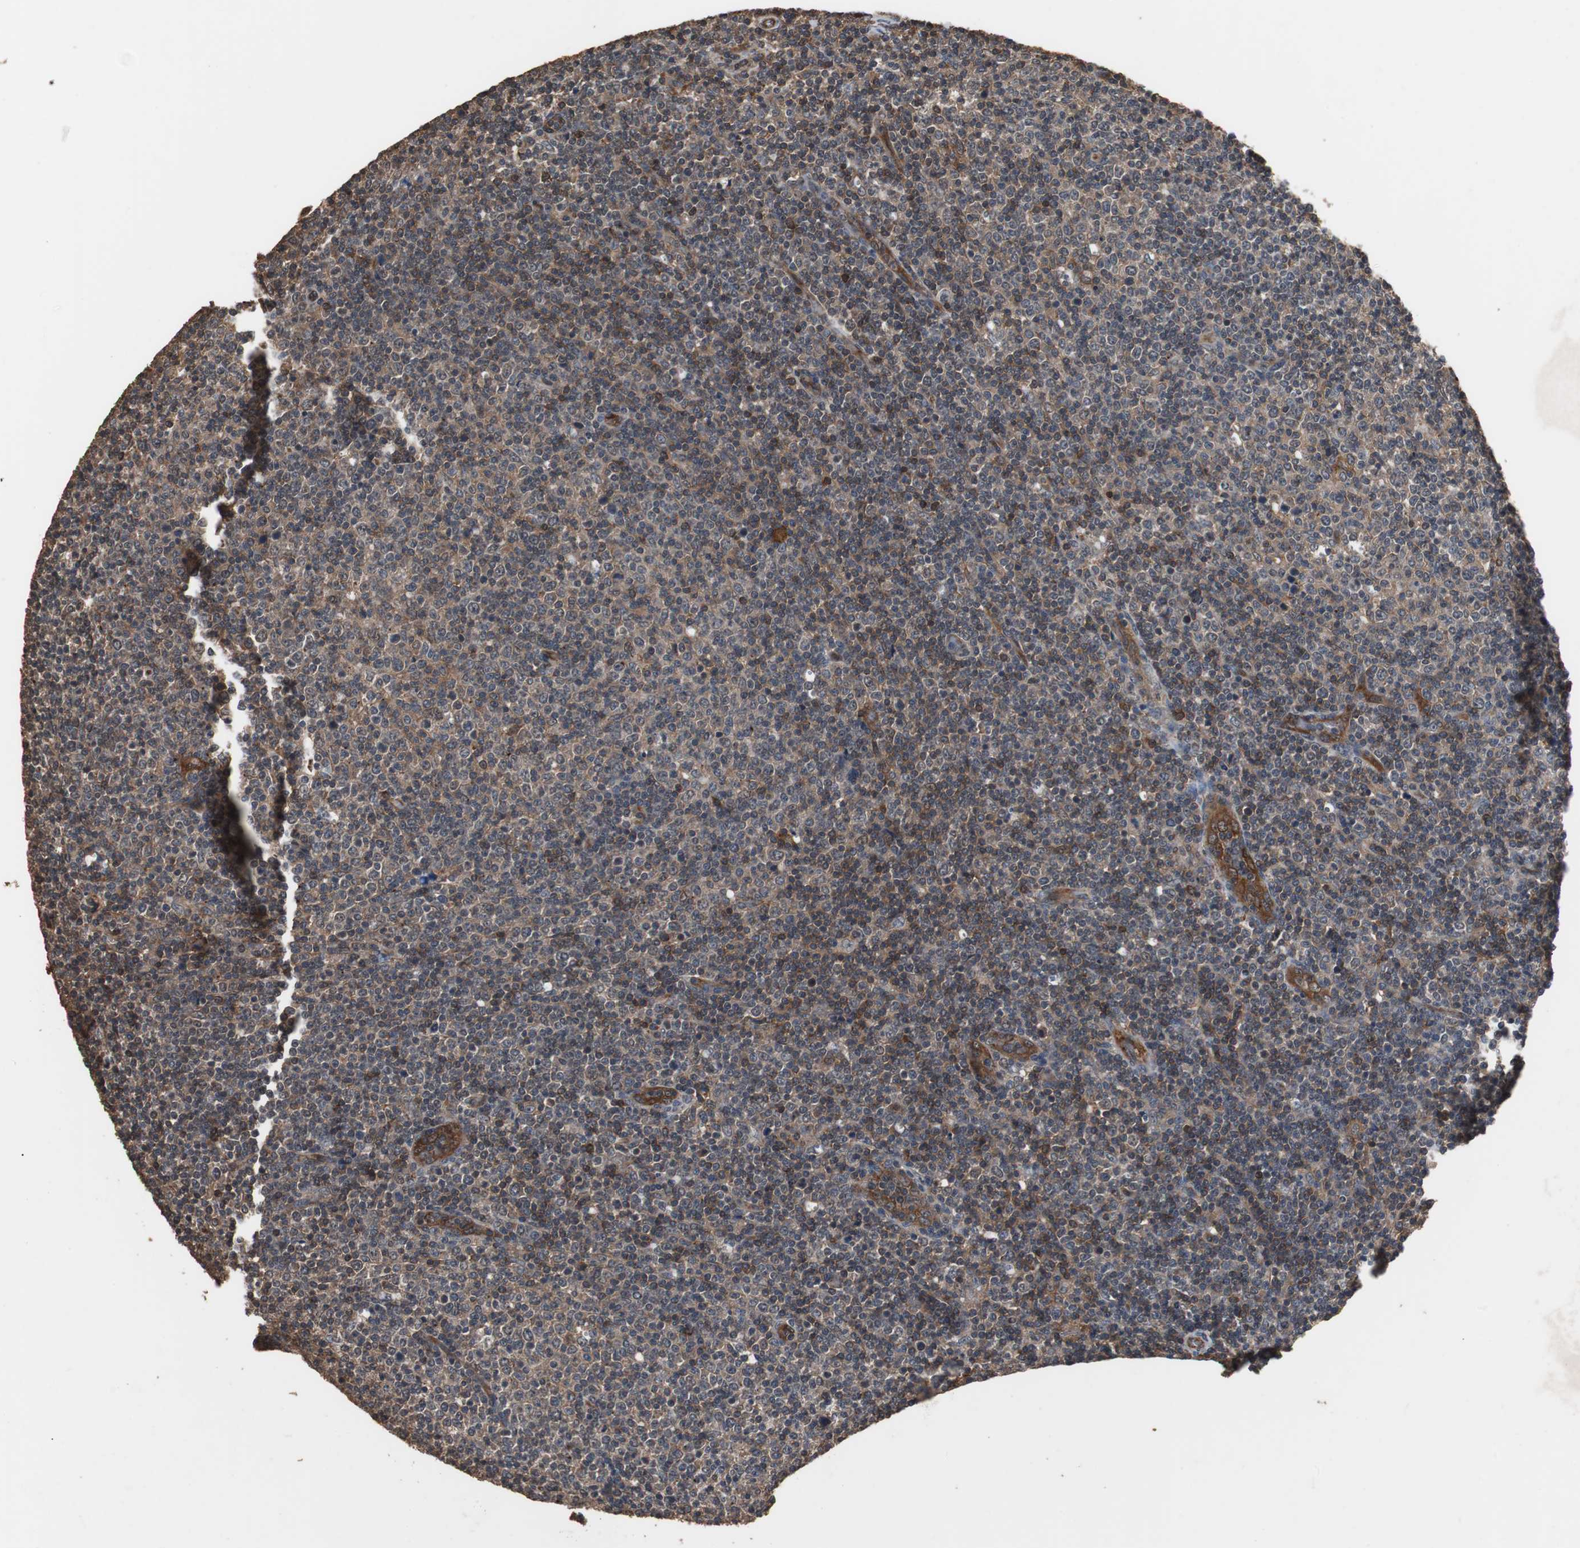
{"staining": {"intensity": "moderate", "quantity": ">75%", "location": "cytoplasmic/membranous,nuclear"}, "tissue": "lymphoma", "cell_type": "Tumor cells", "image_type": "cancer", "snomed": [{"axis": "morphology", "description": "Malignant lymphoma, non-Hodgkin's type, Low grade"}, {"axis": "topography", "description": "Lymph node"}], "caption": "A photomicrograph of malignant lymphoma, non-Hodgkin's type (low-grade) stained for a protein displays moderate cytoplasmic/membranous and nuclear brown staining in tumor cells.", "gene": "NDRG1", "patient": {"sex": "male", "age": 70}}